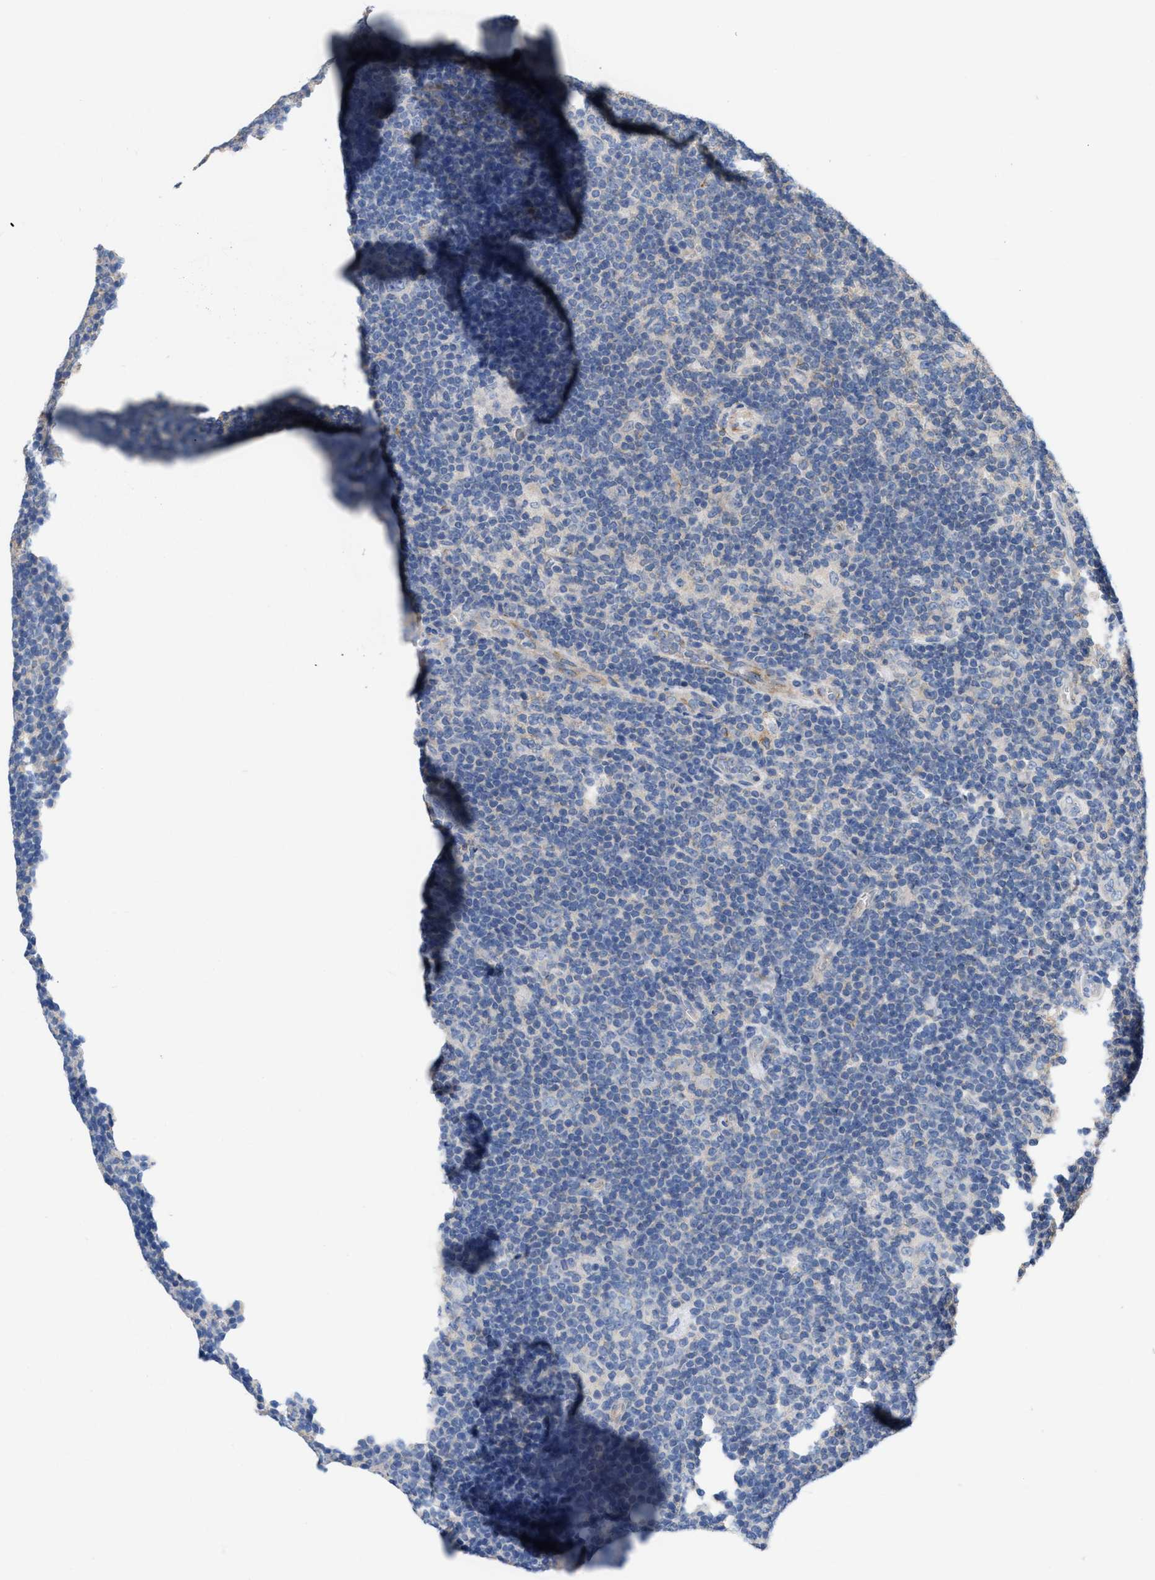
{"staining": {"intensity": "negative", "quantity": "none", "location": "none"}, "tissue": "lymphoma", "cell_type": "Tumor cells", "image_type": "cancer", "snomed": [{"axis": "morphology", "description": "Hodgkin's disease, NOS"}, {"axis": "topography", "description": "Lymph node"}], "caption": "The IHC image has no significant positivity in tumor cells of lymphoma tissue. (Immunohistochemistry, brightfield microscopy, high magnification).", "gene": "TMEM131", "patient": {"sex": "female", "age": 57}}